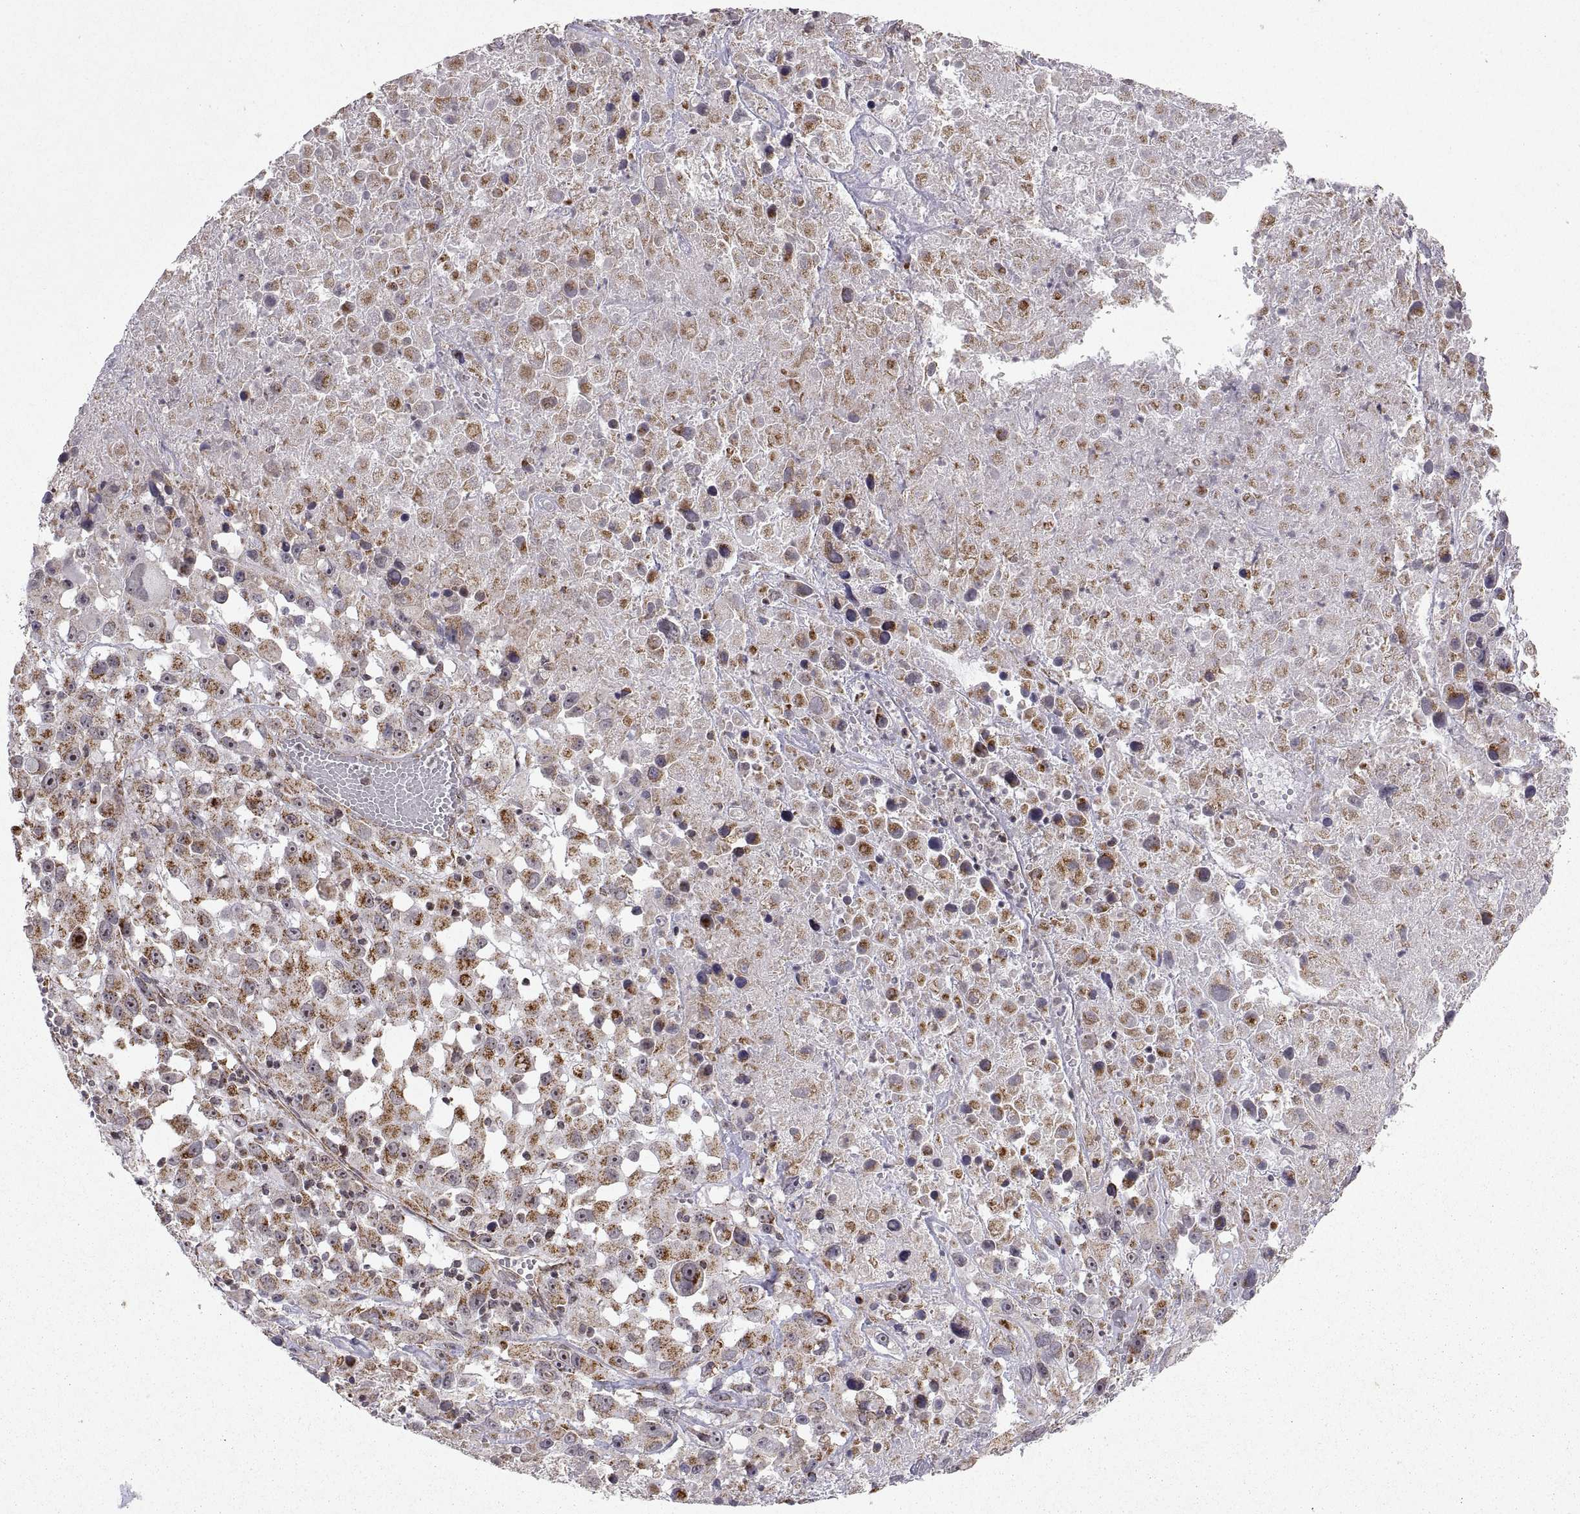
{"staining": {"intensity": "moderate", "quantity": "25%-75%", "location": "cytoplasmic/membranous"}, "tissue": "melanoma", "cell_type": "Tumor cells", "image_type": "cancer", "snomed": [{"axis": "morphology", "description": "Malignant melanoma, Metastatic site"}, {"axis": "topography", "description": "Lymph node"}], "caption": "Malignant melanoma (metastatic site) stained with a brown dye shows moderate cytoplasmic/membranous positive positivity in approximately 25%-75% of tumor cells.", "gene": "MANBAL", "patient": {"sex": "male", "age": 50}}